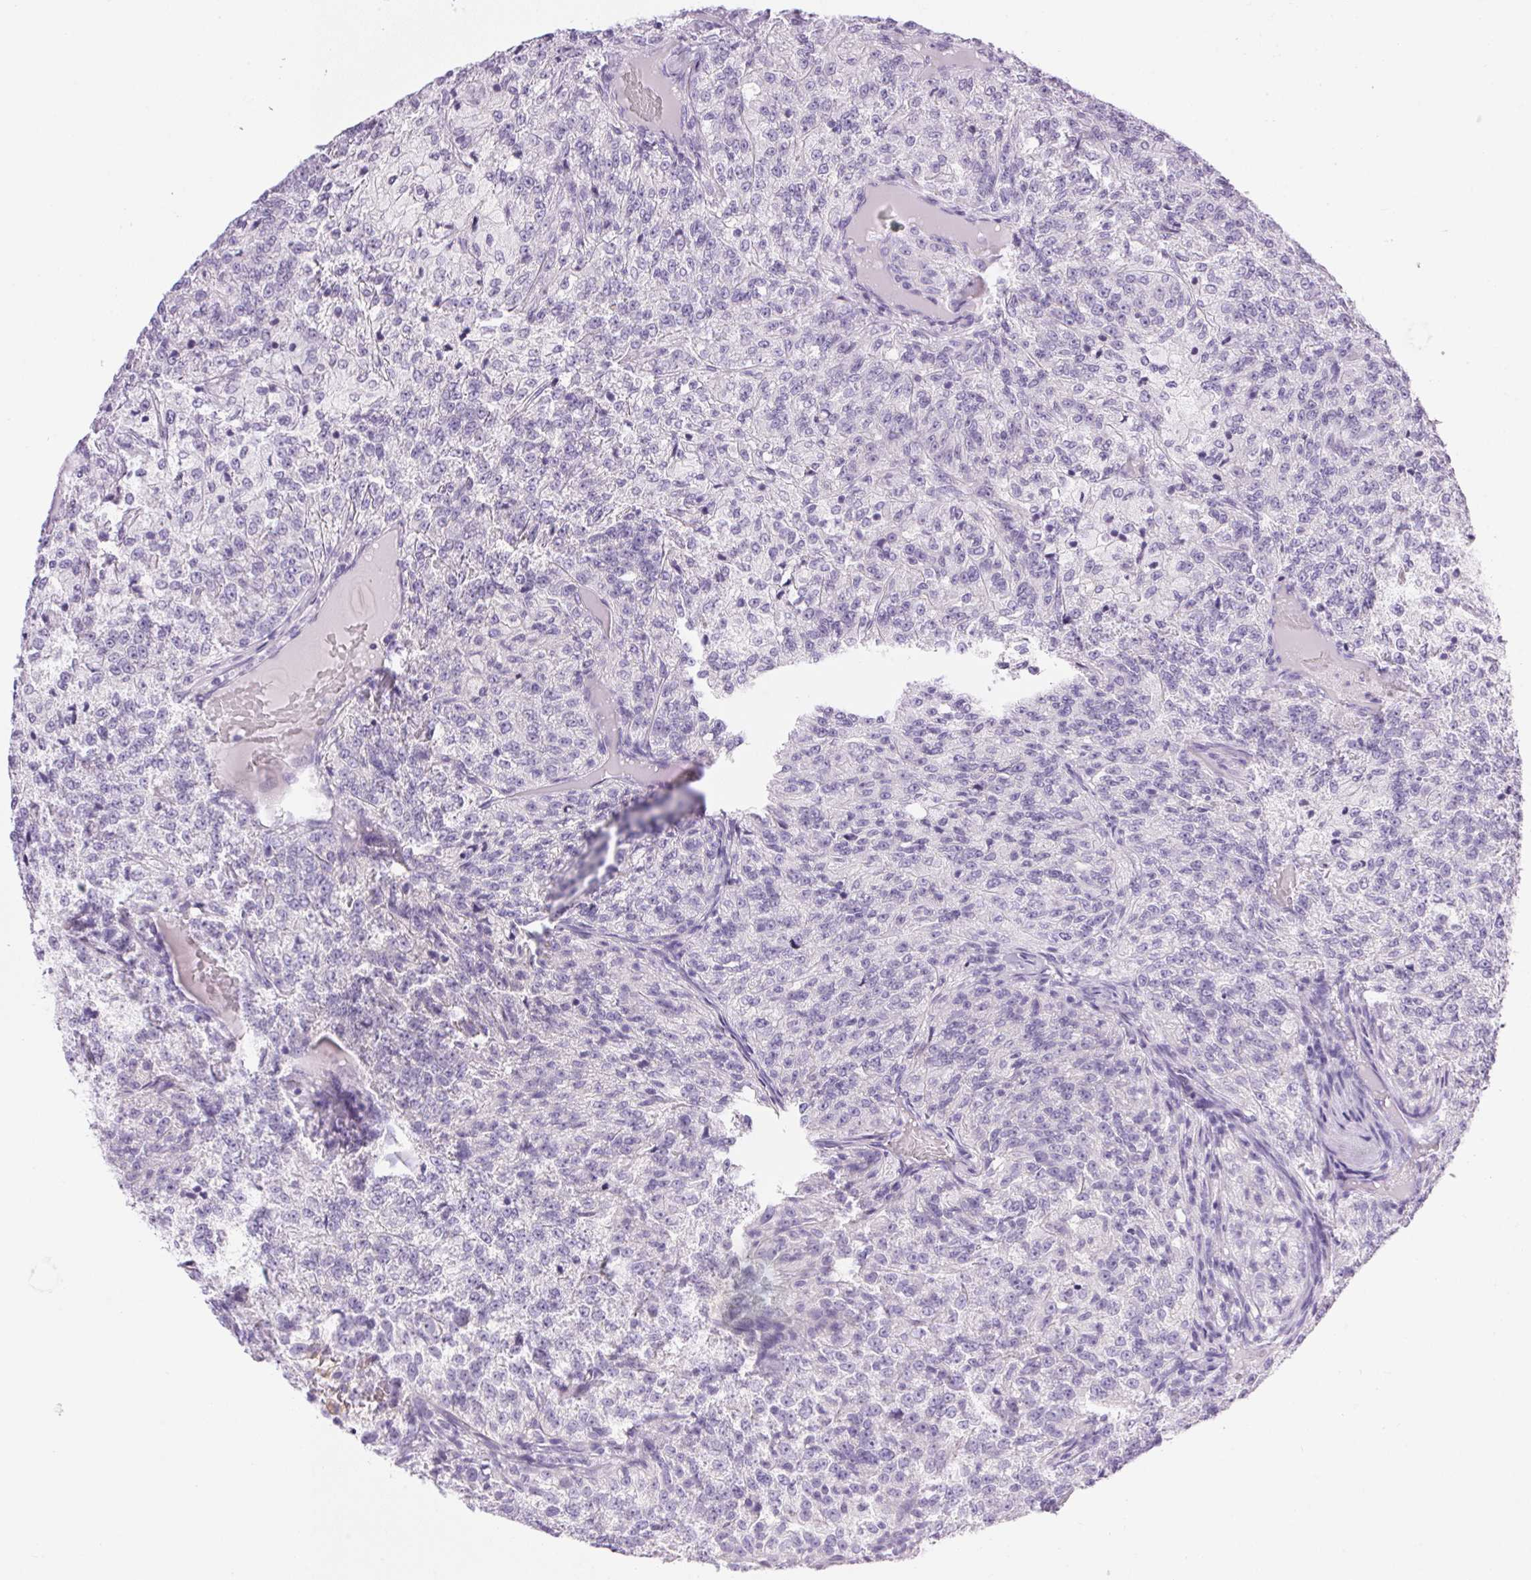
{"staining": {"intensity": "negative", "quantity": "none", "location": "none"}, "tissue": "renal cancer", "cell_type": "Tumor cells", "image_type": "cancer", "snomed": [{"axis": "morphology", "description": "Adenocarcinoma, NOS"}, {"axis": "topography", "description": "Kidney"}], "caption": "Tumor cells show no significant protein expression in renal cancer (adenocarcinoma).", "gene": "ATP6V0A4", "patient": {"sex": "female", "age": 63}}